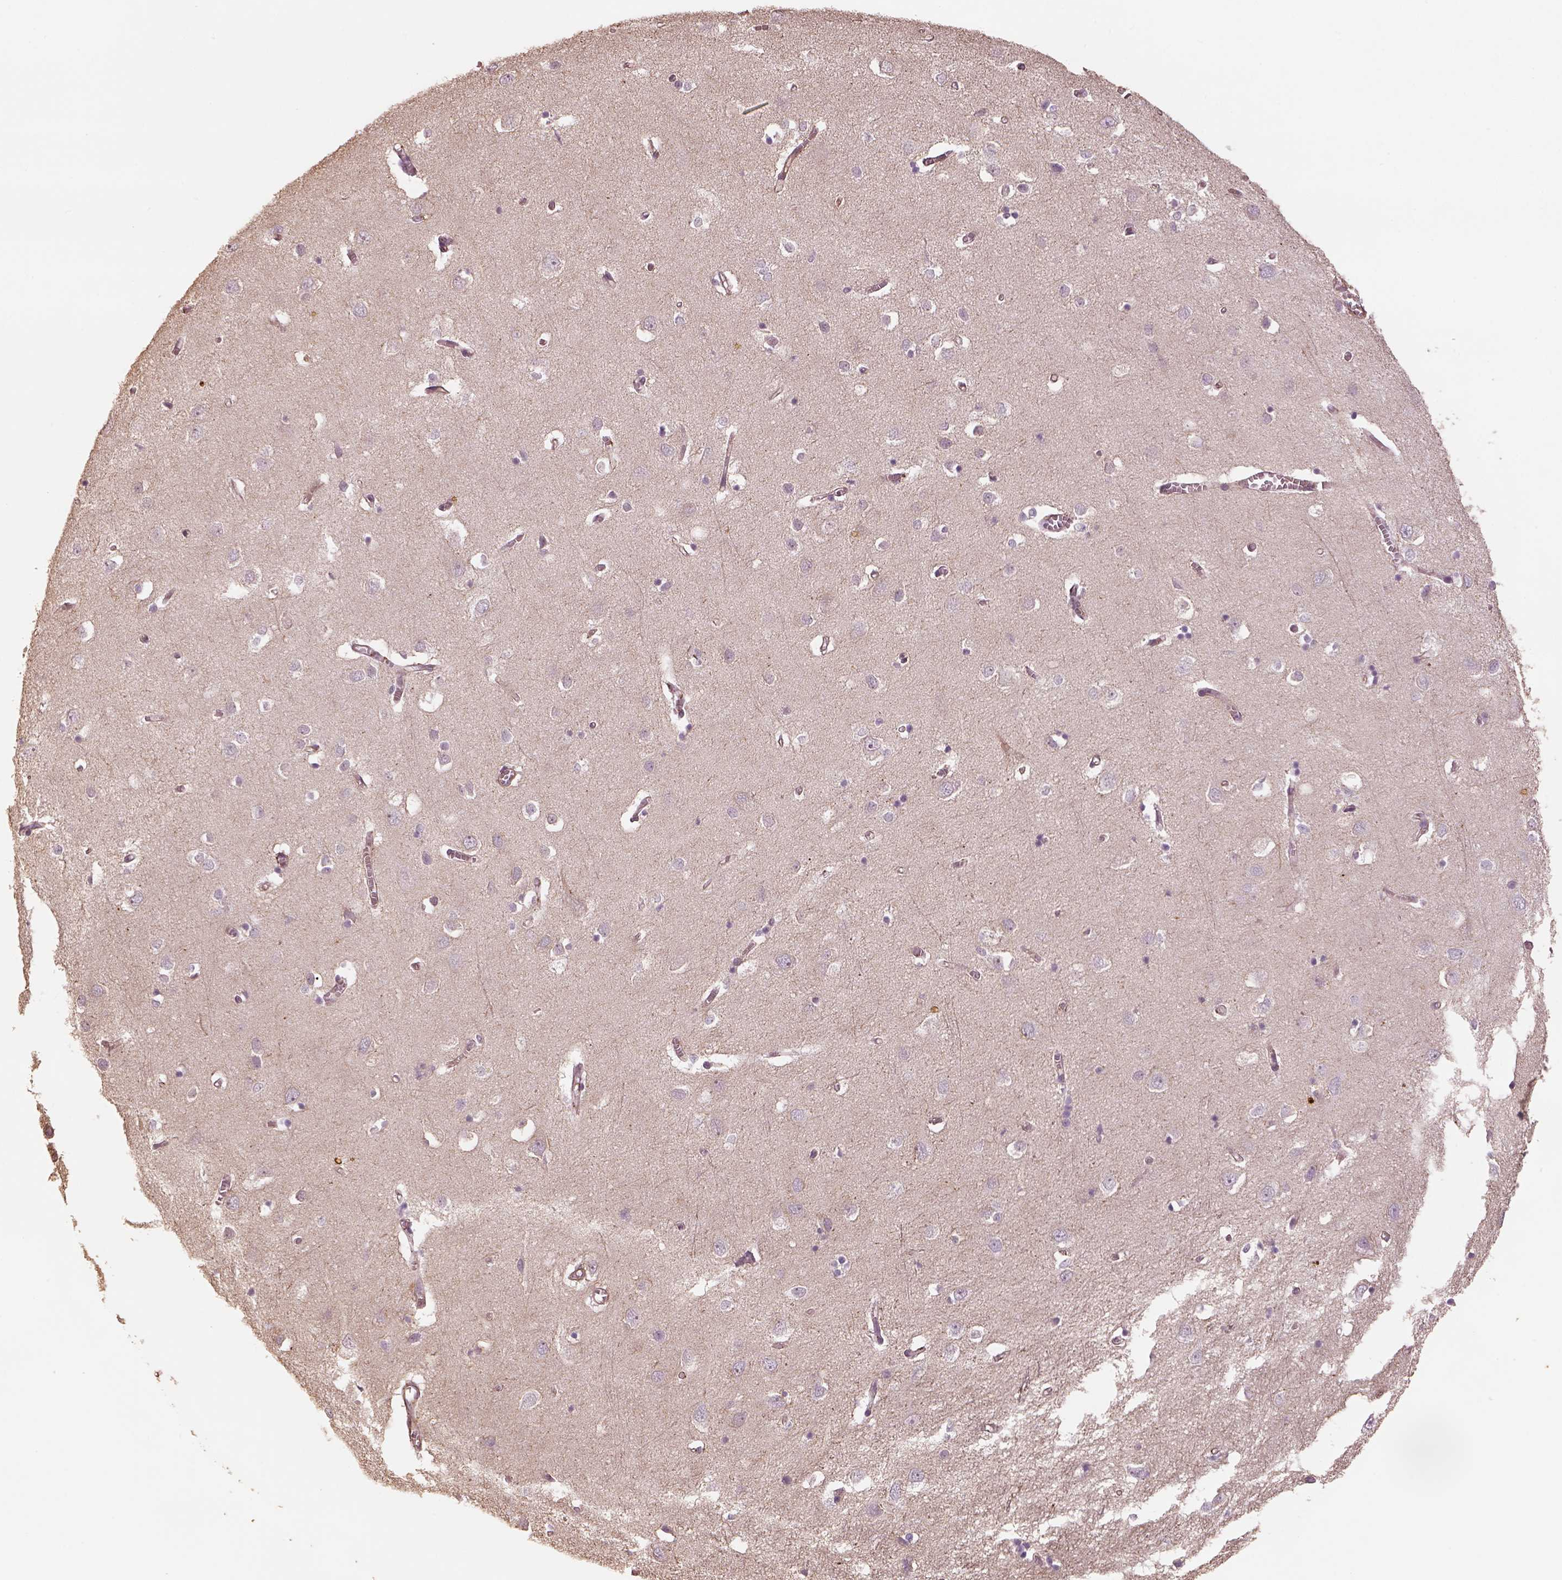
{"staining": {"intensity": "negative", "quantity": "none", "location": "none"}, "tissue": "cerebral cortex", "cell_type": "Endothelial cells", "image_type": "normal", "snomed": [{"axis": "morphology", "description": "Normal tissue, NOS"}, {"axis": "topography", "description": "Cerebral cortex"}], "caption": "Cerebral cortex stained for a protein using IHC shows no expression endothelial cells.", "gene": "LIN7A", "patient": {"sex": "male", "age": 70}}